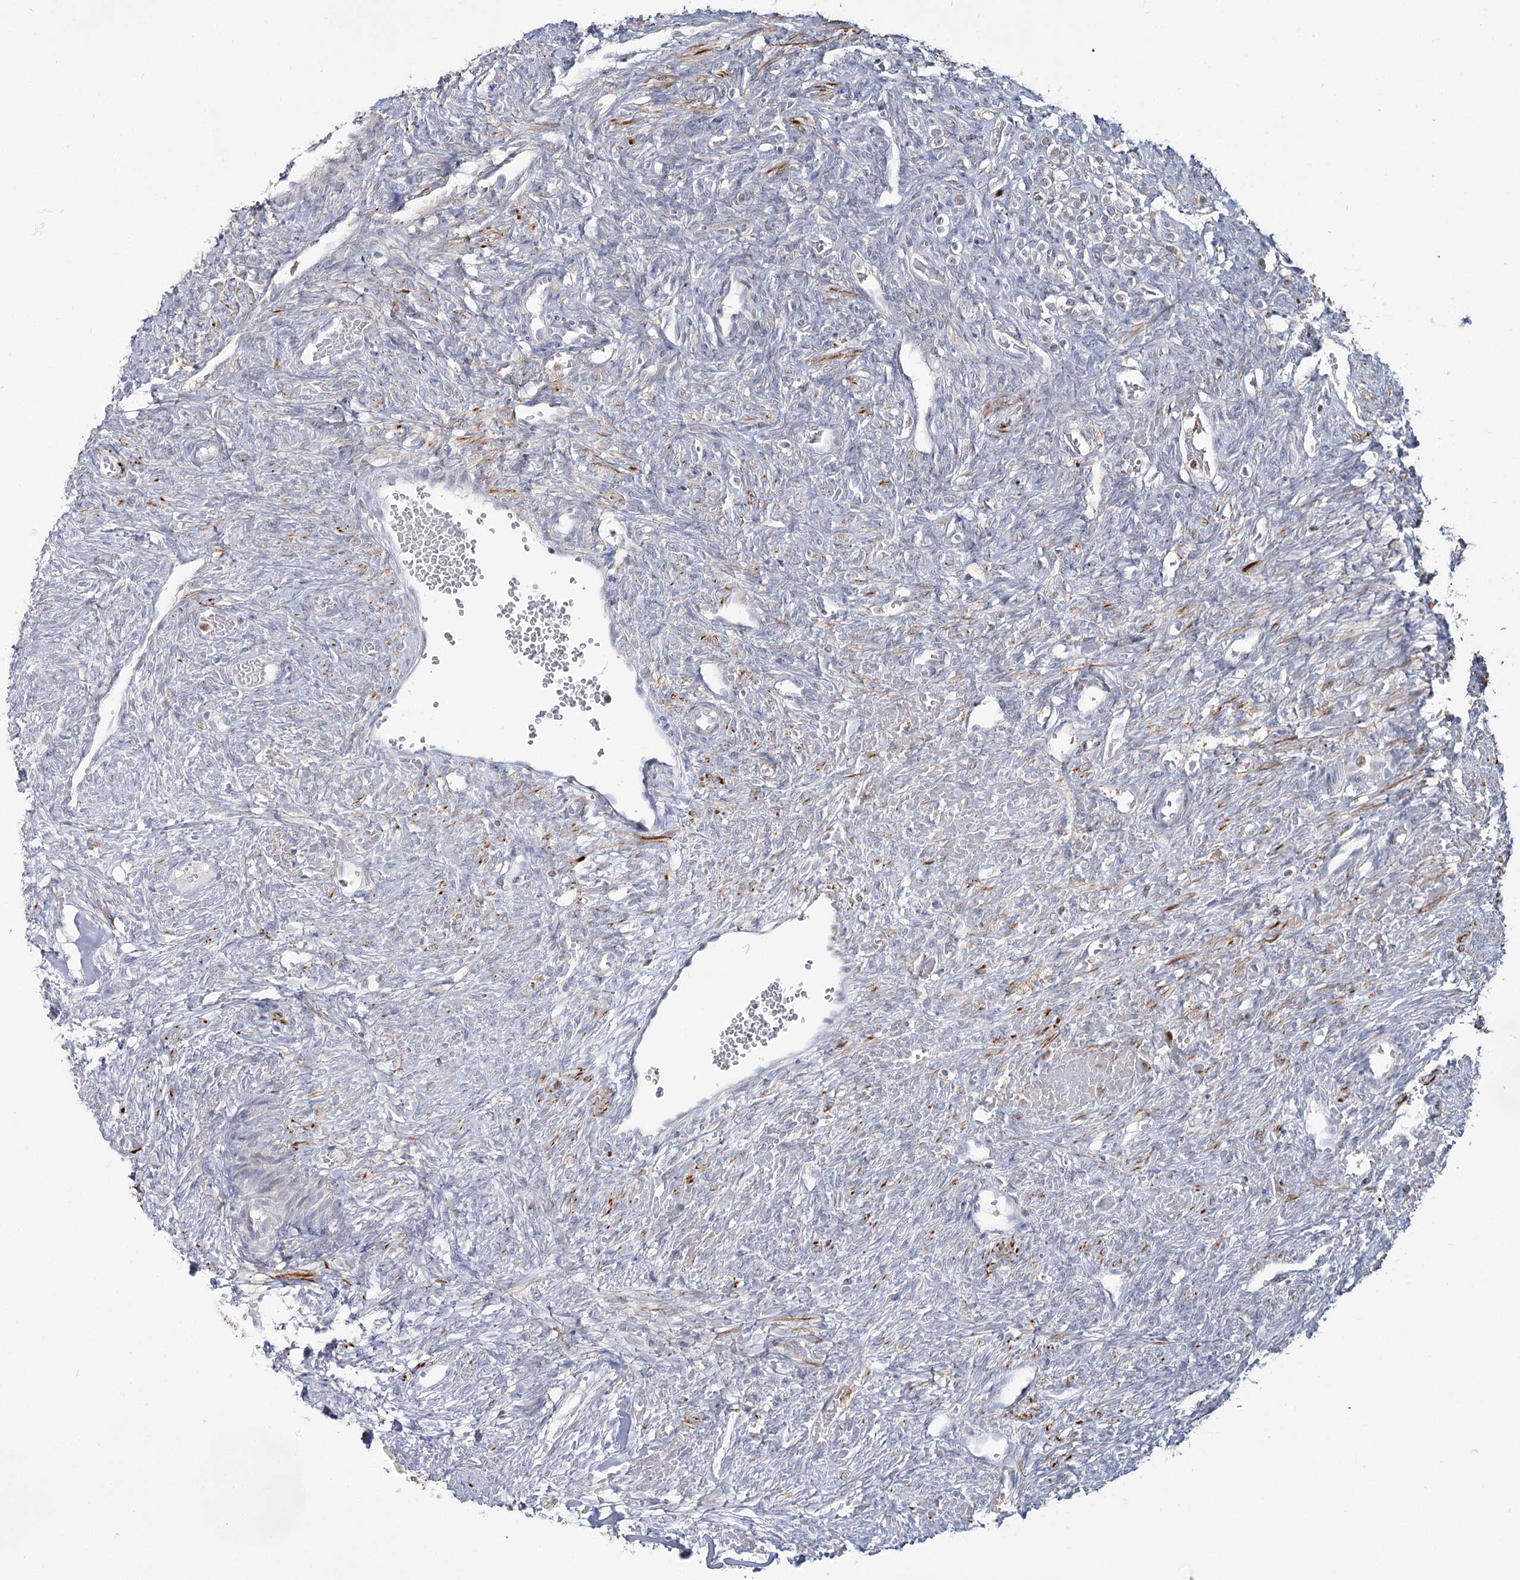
{"staining": {"intensity": "negative", "quantity": "none", "location": "none"}, "tissue": "ovary", "cell_type": "Follicle cells", "image_type": "normal", "snomed": [{"axis": "morphology", "description": "Normal tissue, NOS"}, {"axis": "topography", "description": "Ovary"}], "caption": "Ovary was stained to show a protein in brown. There is no significant expression in follicle cells. (DAB immunohistochemistry (IHC) with hematoxylin counter stain).", "gene": "ZCCHC9", "patient": {"sex": "female", "age": 41}}